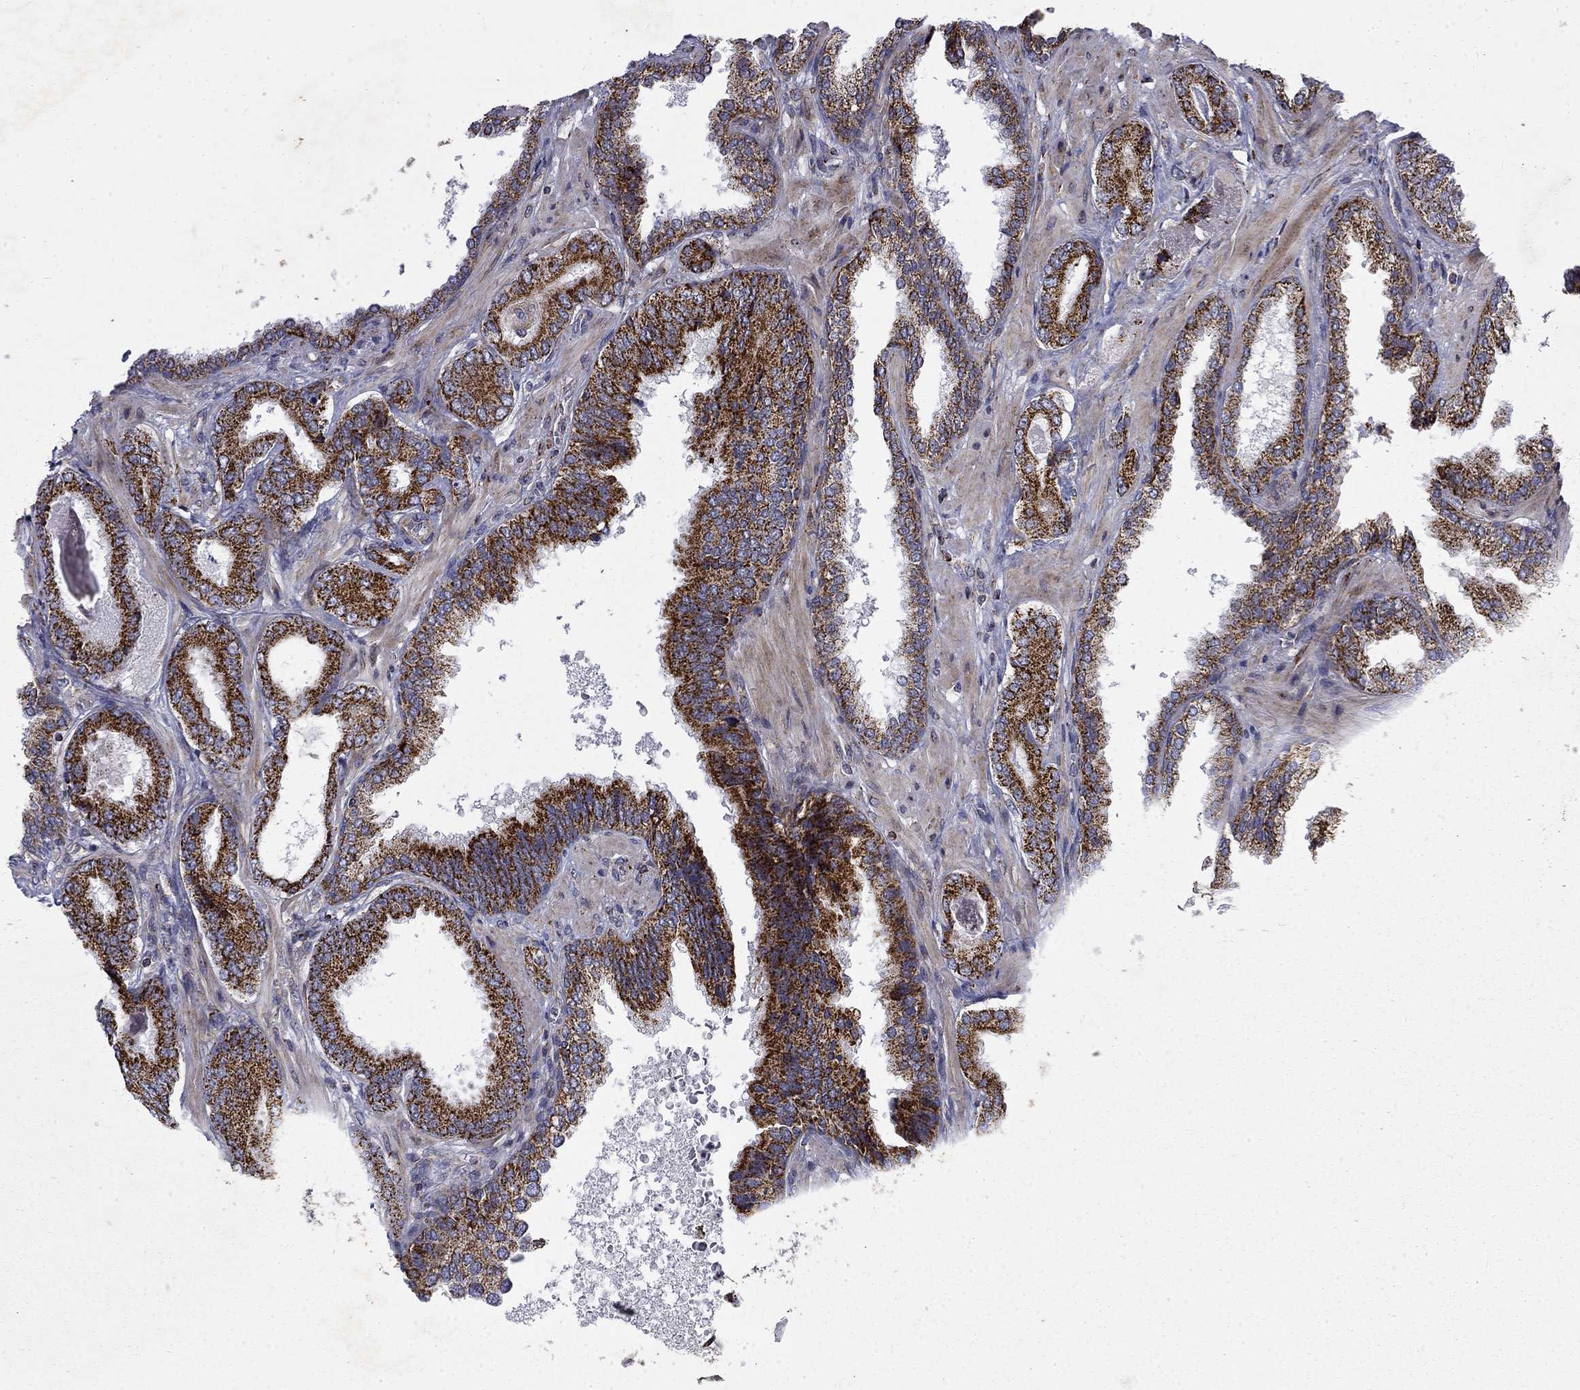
{"staining": {"intensity": "strong", "quantity": ">75%", "location": "cytoplasmic/membranous"}, "tissue": "prostate cancer", "cell_type": "Tumor cells", "image_type": "cancer", "snomed": [{"axis": "morphology", "description": "Adenocarcinoma, Low grade"}, {"axis": "topography", "description": "Prostate"}], "caption": "DAB immunohistochemical staining of prostate cancer (adenocarcinoma (low-grade)) displays strong cytoplasmic/membranous protein staining in approximately >75% of tumor cells.", "gene": "PCBP3", "patient": {"sex": "male", "age": 68}}